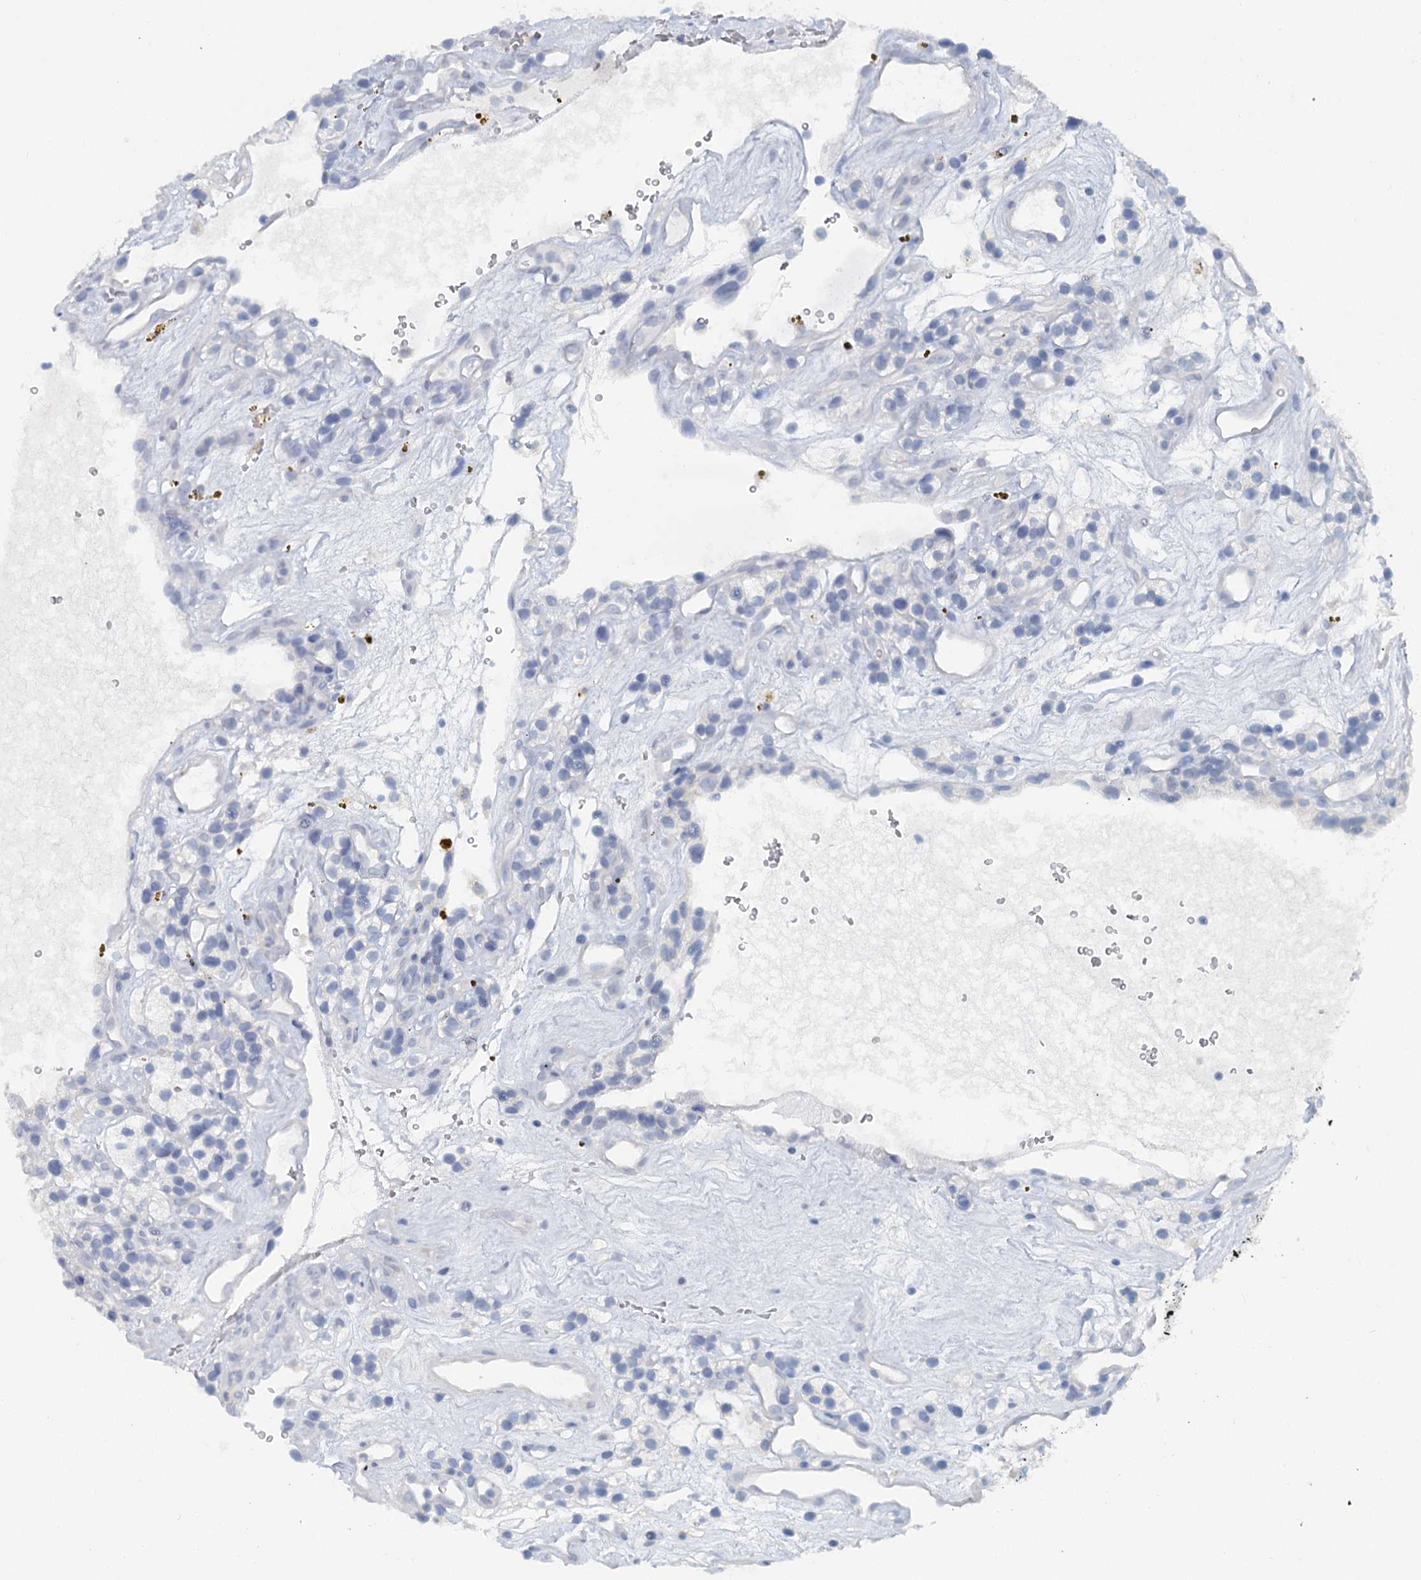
{"staining": {"intensity": "negative", "quantity": "none", "location": "none"}, "tissue": "renal cancer", "cell_type": "Tumor cells", "image_type": "cancer", "snomed": [{"axis": "morphology", "description": "Adenocarcinoma, NOS"}, {"axis": "topography", "description": "Kidney"}], "caption": "Human renal cancer stained for a protein using immunohistochemistry (IHC) demonstrates no positivity in tumor cells.", "gene": "CHGA", "patient": {"sex": "female", "age": 57}}